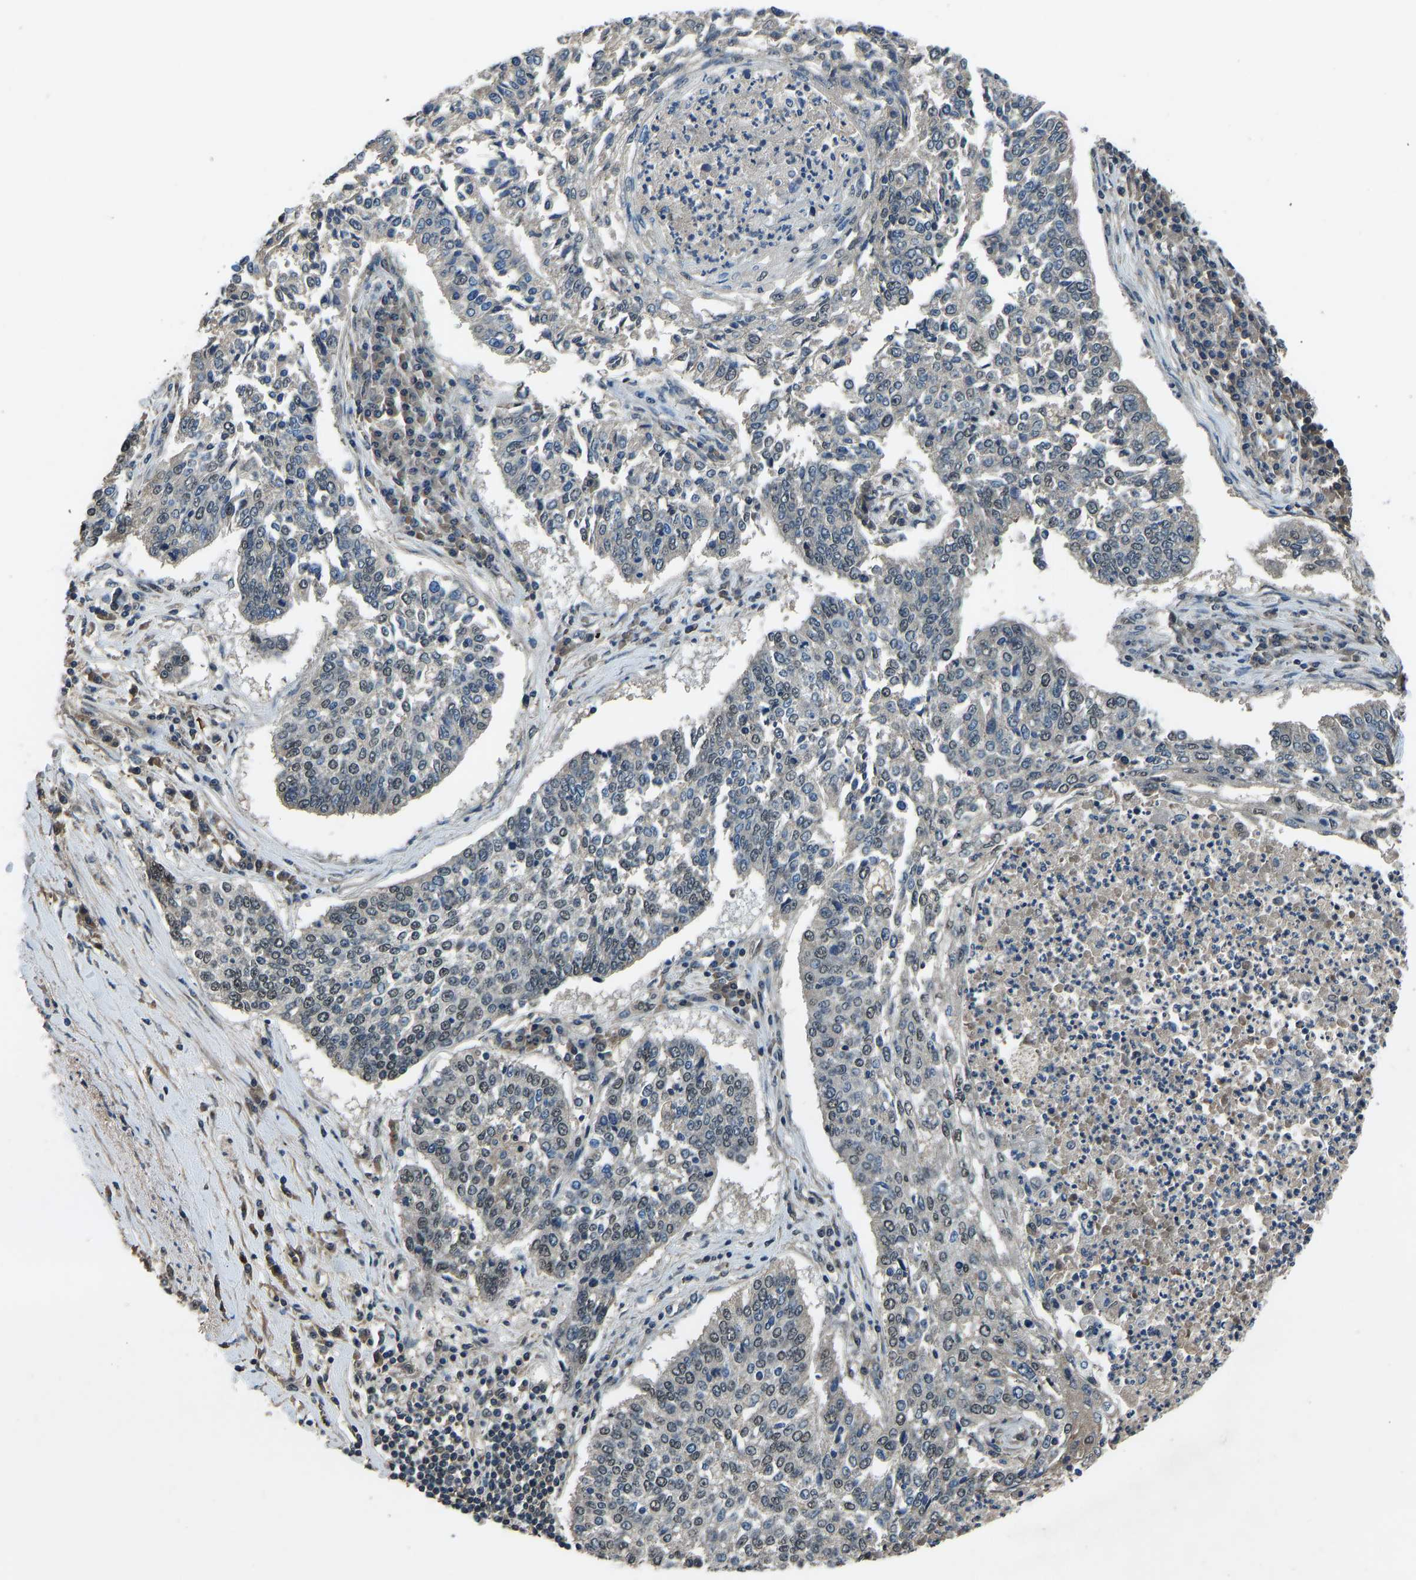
{"staining": {"intensity": "weak", "quantity": "25%-75%", "location": "nuclear"}, "tissue": "lung cancer", "cell_type": "Tumor cells", "image_type": "cancer", "snomed": [{"axis": "morphology", "description": "Normal tissue, NOS"}, {"axis": "morphology", "description": "Squamous cell carcinoma, NOS"}, {"axis": "topography", "description": "Cartilage tissue"}, {"axis": "topography", "description": "Bronchus"}, {"axis": "topography", "description": "Lung"}], "caption": "Lung cancer (squamous cell carcinoma) stained with a brown dye reveals weak nuclear positive staining in approximately 25%-75% of tumor cells.", "gene": "TOX4", "patient": {"sex": "female", "age": 49}}